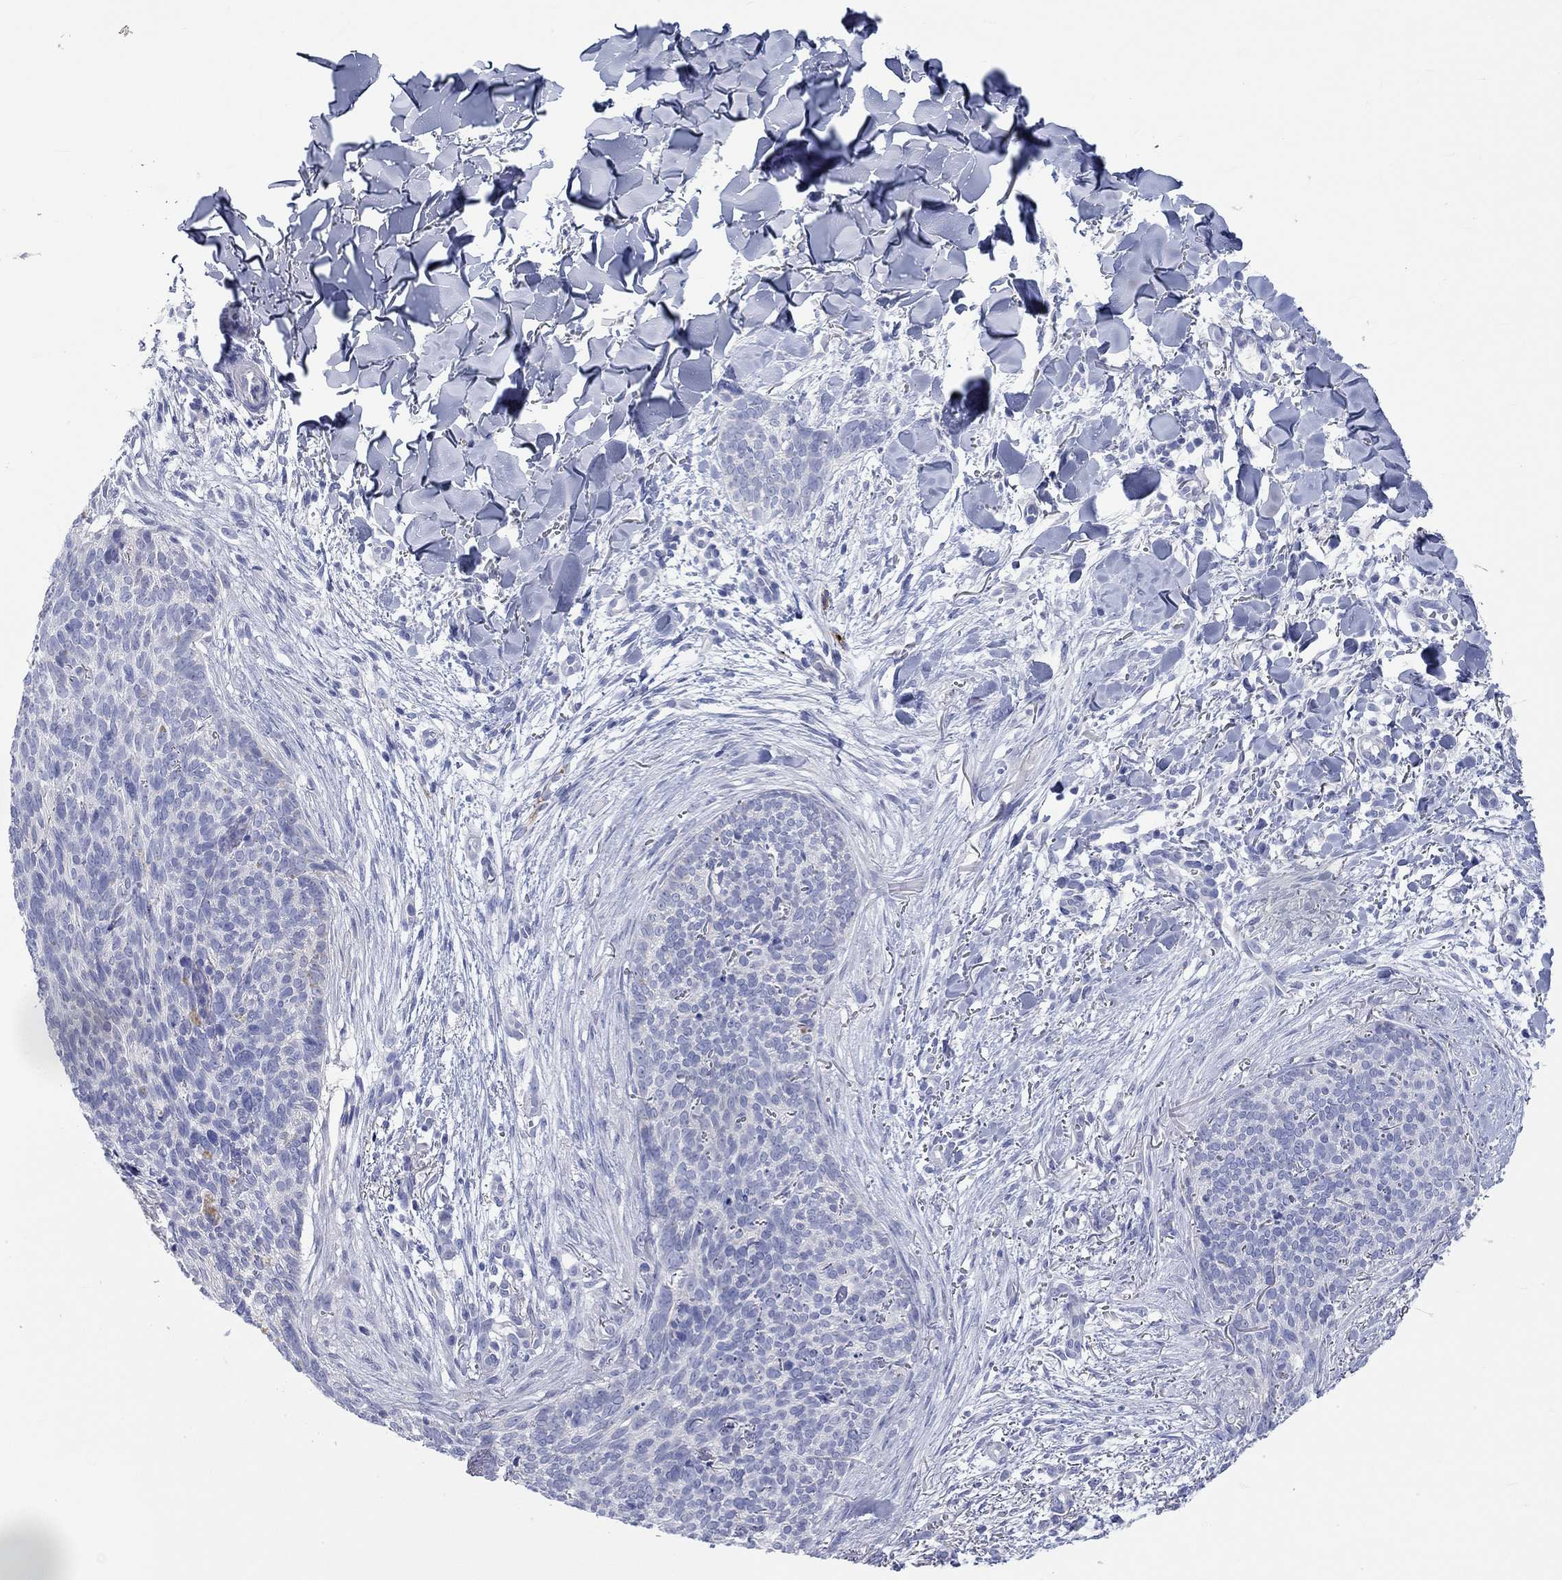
{"staining": {"intensity": "negative", "quantity": "none", "location": "none"}, "tissue": "skin cancer", "cell_type": "Tumor cells", "image_type": "cancer", "snomed": [{"axis": "morphology", "description": "Basal cell carcinoma"}, {"axis": "topography", "description": "Skin"}], "caption": "Protein analysis of basal cell carcinoma (skin) displays no significant expression in tumor cells.", "gene": "SPATA9", "patient": {"sex": "male", "age": 64}}